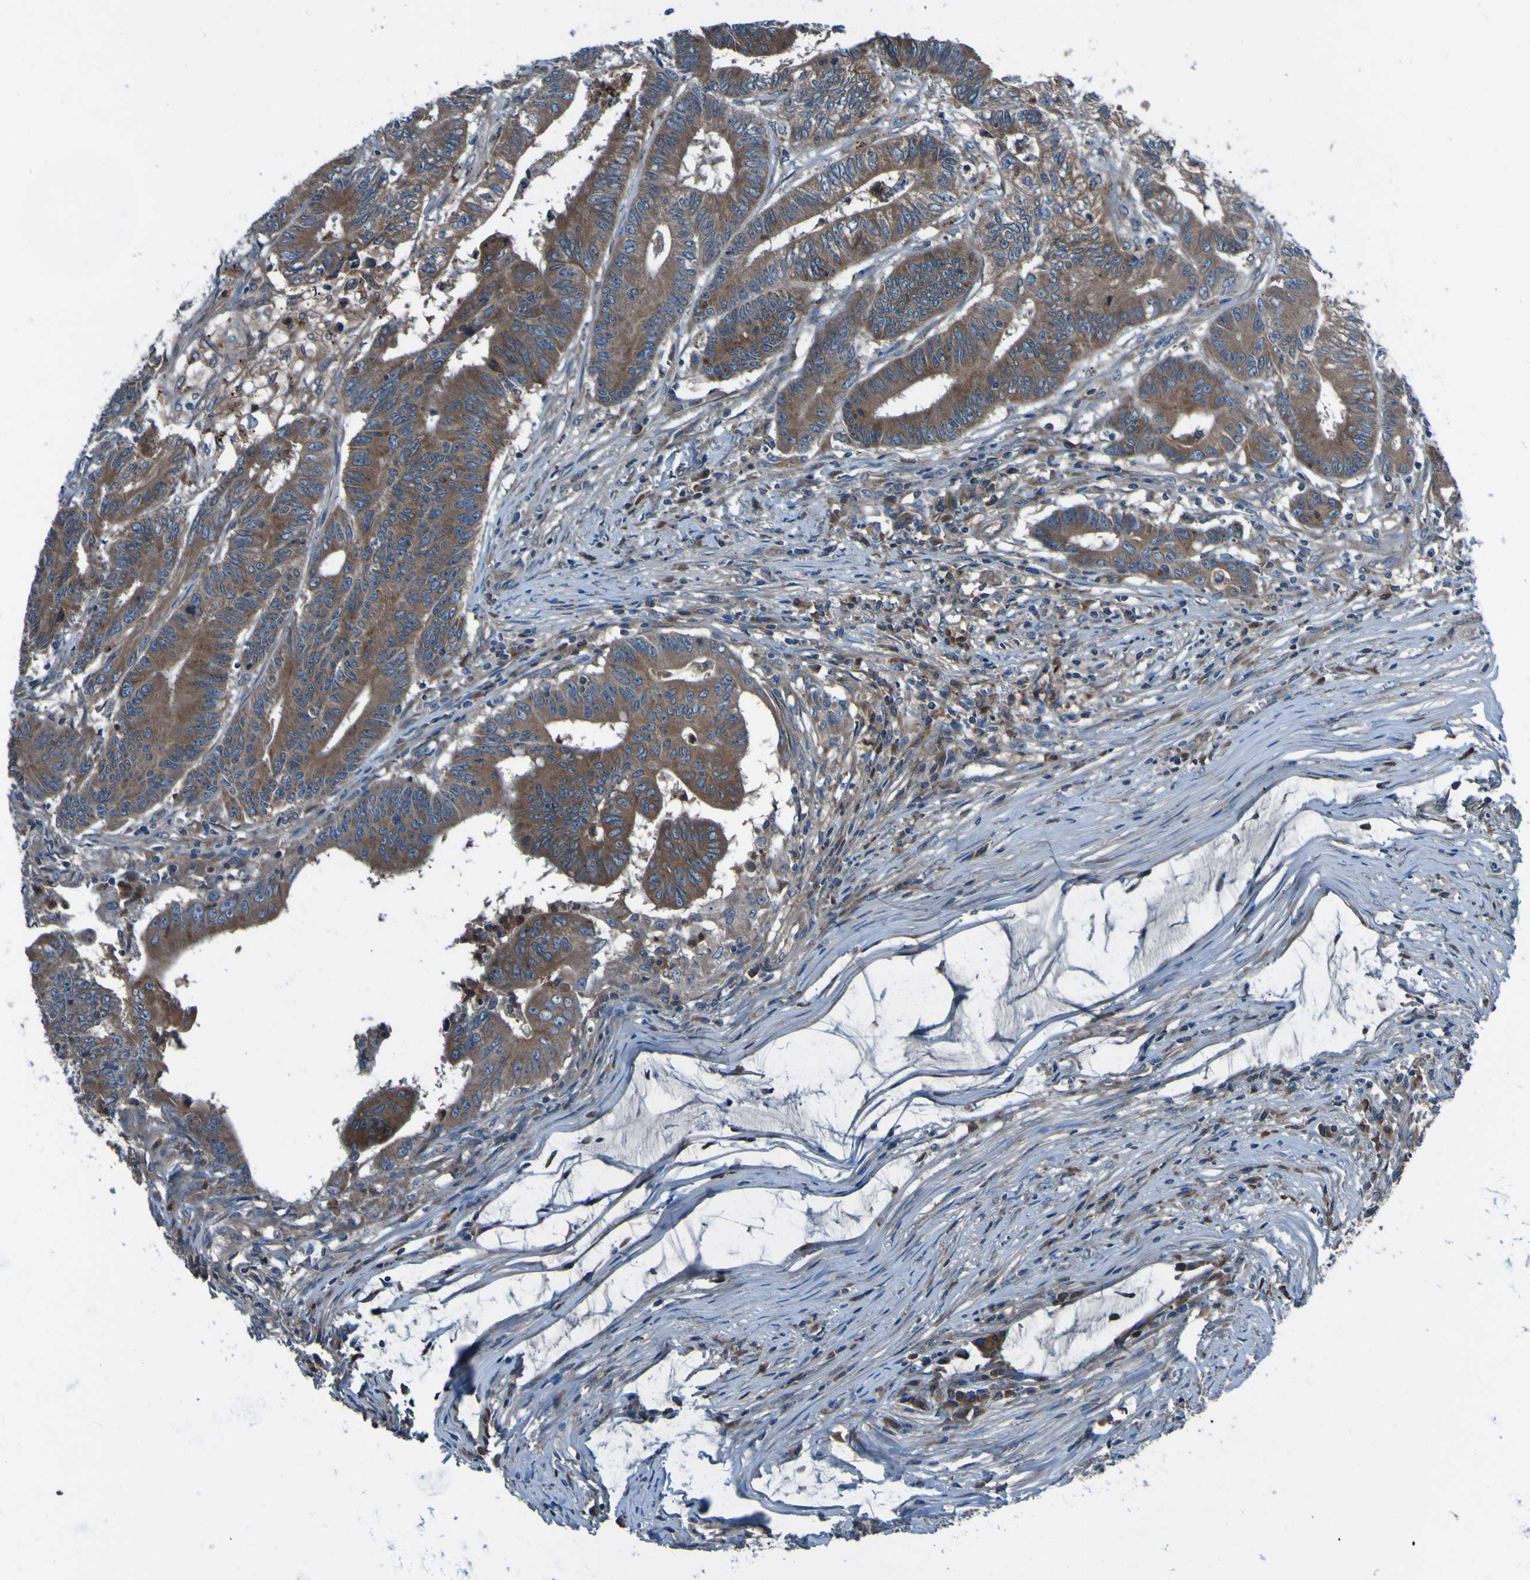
{"staining": {"intensity": "moderate", "quantity": ">75%", "location": "cytoplasmic/membranous"}, "tissue": "colorectal cancer", "cell_type": "Tumor cells", "image_type": "cancer", "snomed": [{"axis": "morphology", "description": "Adenocarcinoma, NOS"}, {"axis": "topography", "description": "Colon"}], "caption": "Colorectal adenocarcinoma tissue reveals moderate cytoplasmic/membranous positivity in about >75% of tumor cells", "gene": "RAB5B", "patient": {"sex": "male", "age": 45}}